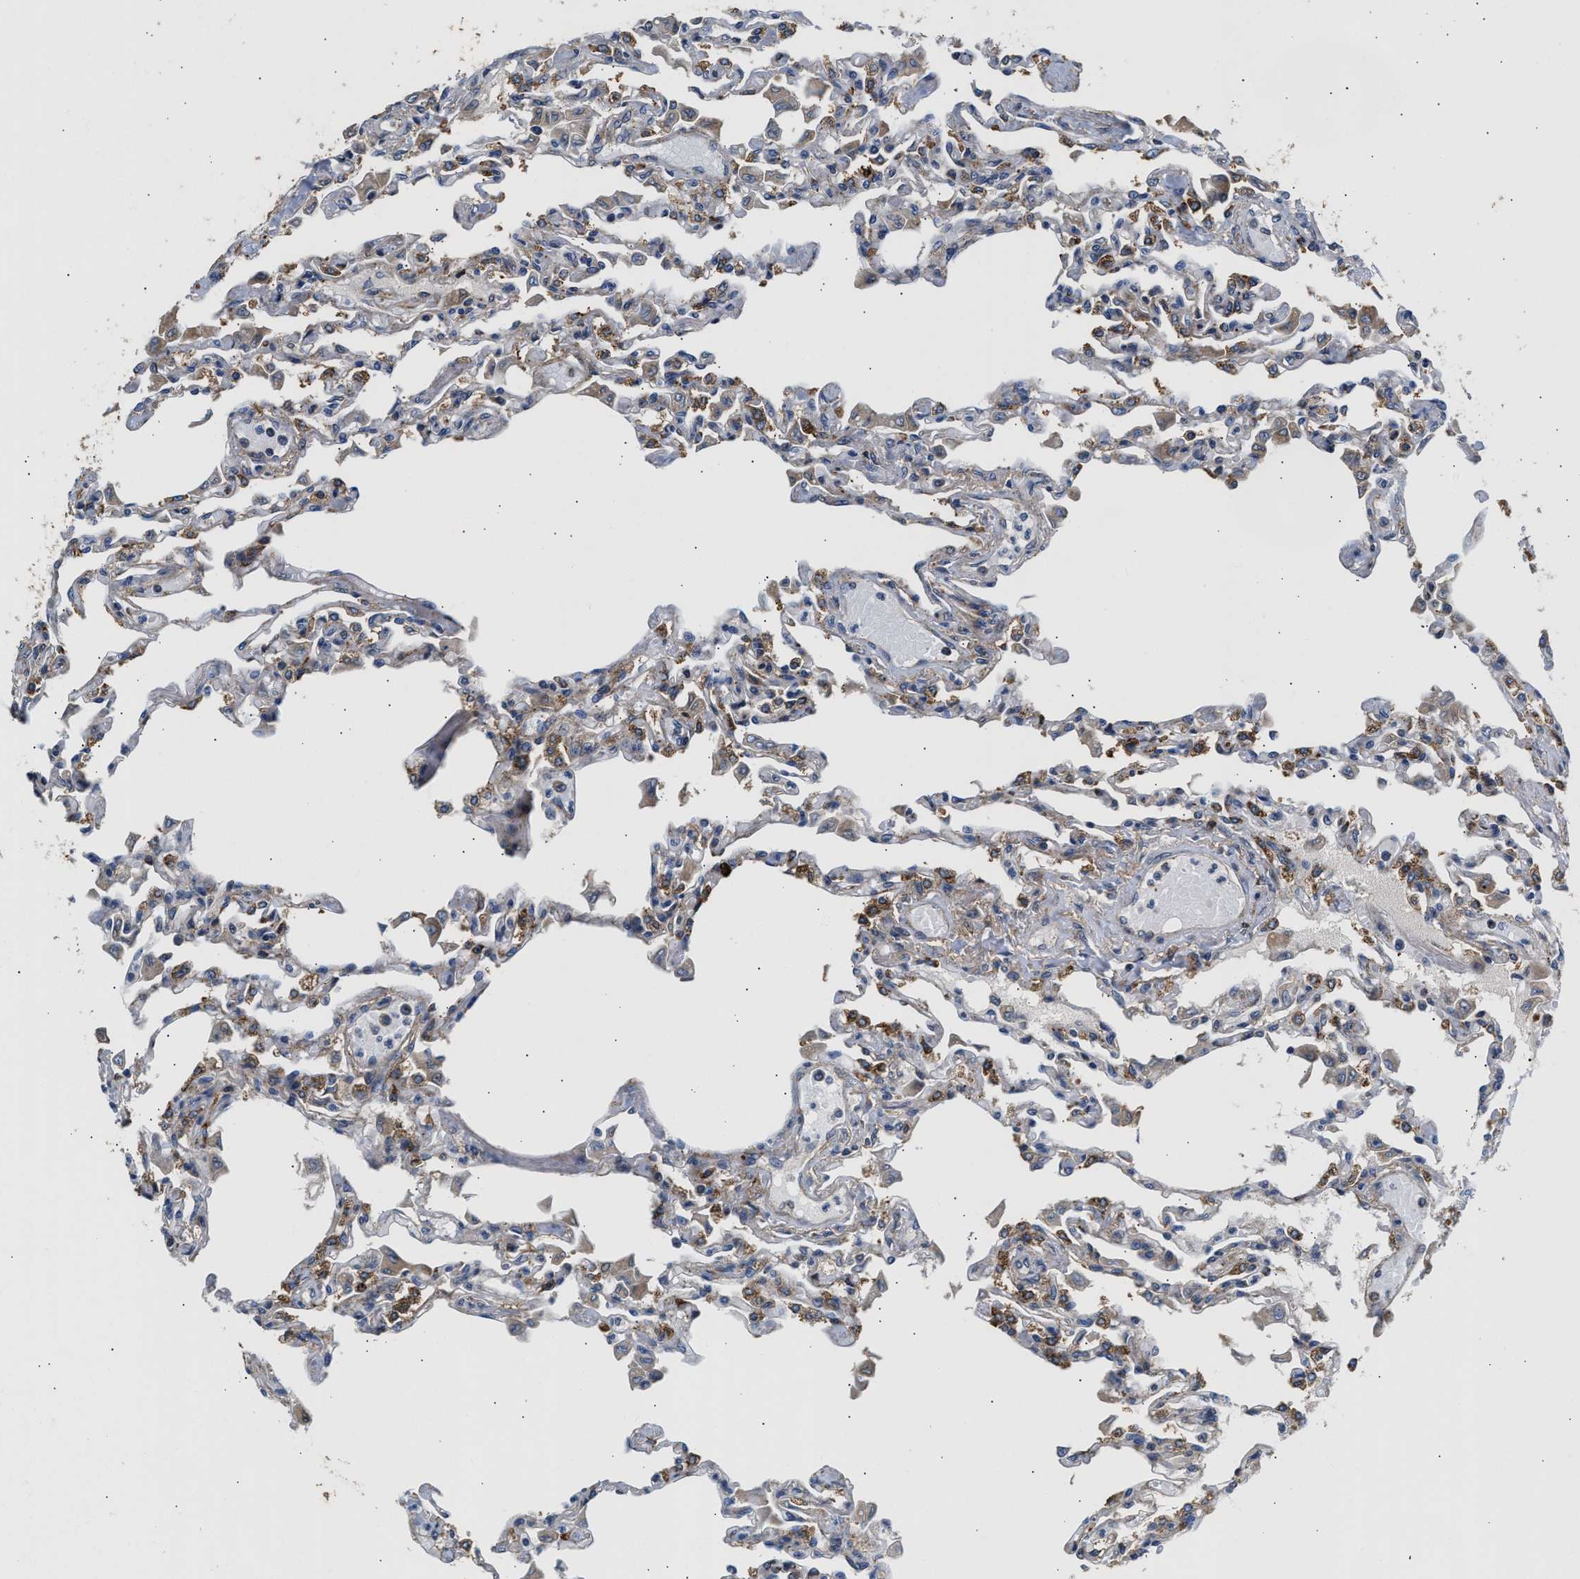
{"staining": {"intensity": "negative", "quantity": "none", "location": "none"}, "tissue": "lung", "cell_type": "Alveolar cells", "image_type": "normal", "snomed": [{"axis": "morphology", "description": "Normal tissue, NOS"}, {"axis": "topography", "description": "Bronchus"}, {"axis": "topography", "description": "Lung"}], "caption": "Immunohistochemistry (IHC) image of normal lung: human lung stained with DAB (3,3'-diaminobenzidine) reveals no significant protein positivity in alveolar cells. (DAB immunohistochemistry (IHC) with hematoxylin counter stain).", "gene": "AMZ1", "patient": {"sex": "female", "age": 49}}